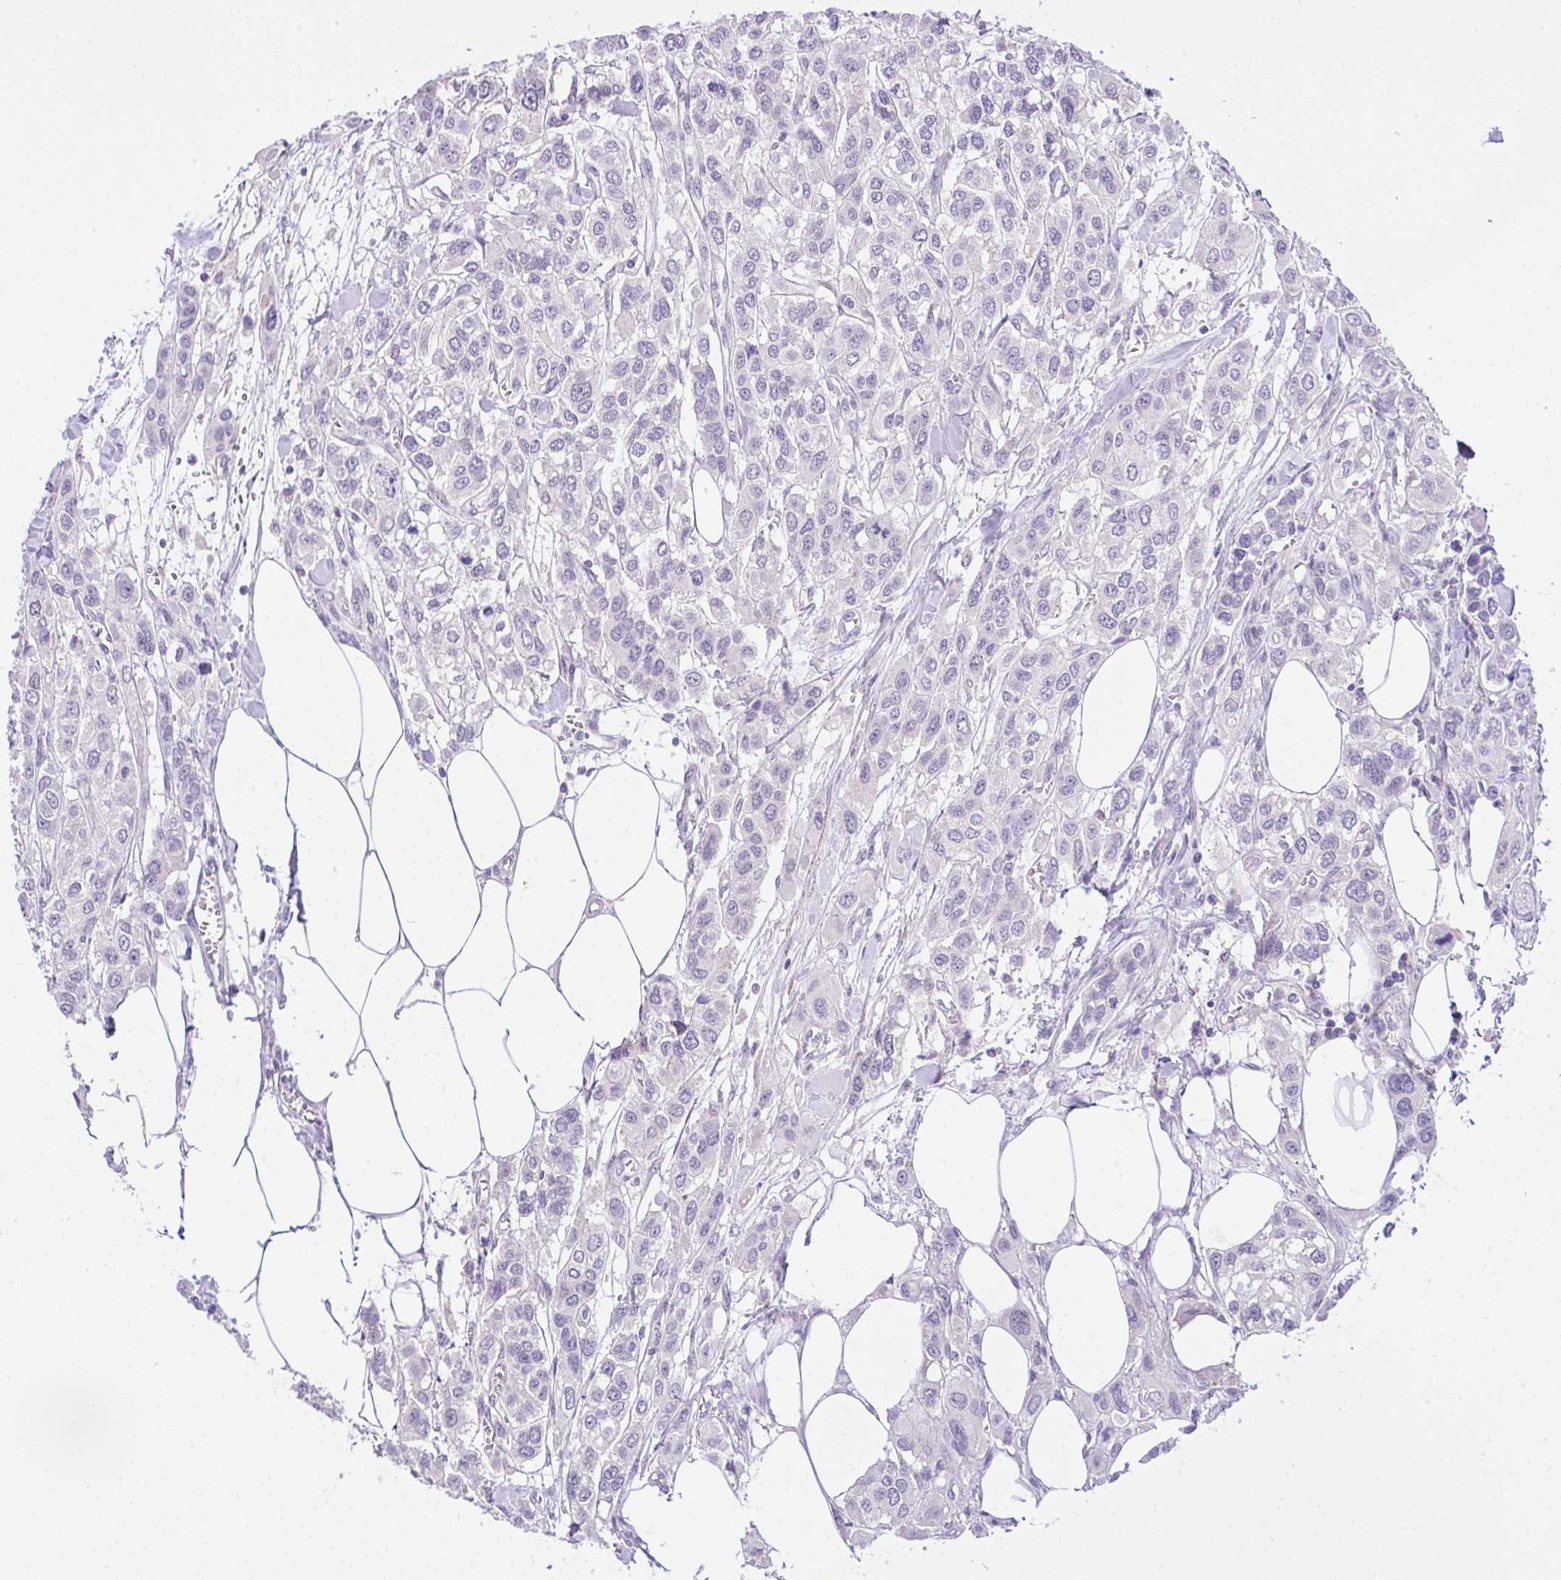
{"staining": {"intensity": "negative", "quantity": "none", "location": "none"}, "tissue": "urothelial cancer", "cell_type": "Tumor cells", "image_type": "cancer", "snomed": [{"axis": "morphology", "description": "Urothelial carcinoma, High grade"}, {"axis": "topography", "description": "Urinary bladder"}], "caption": "High-grade urothelial carcinoma stained for a protein using immunohistochemistry (IHC) reveals no positivity tumor cells.", "gene": "CTU1", "patient": {"sex": "male", "age": 67}}